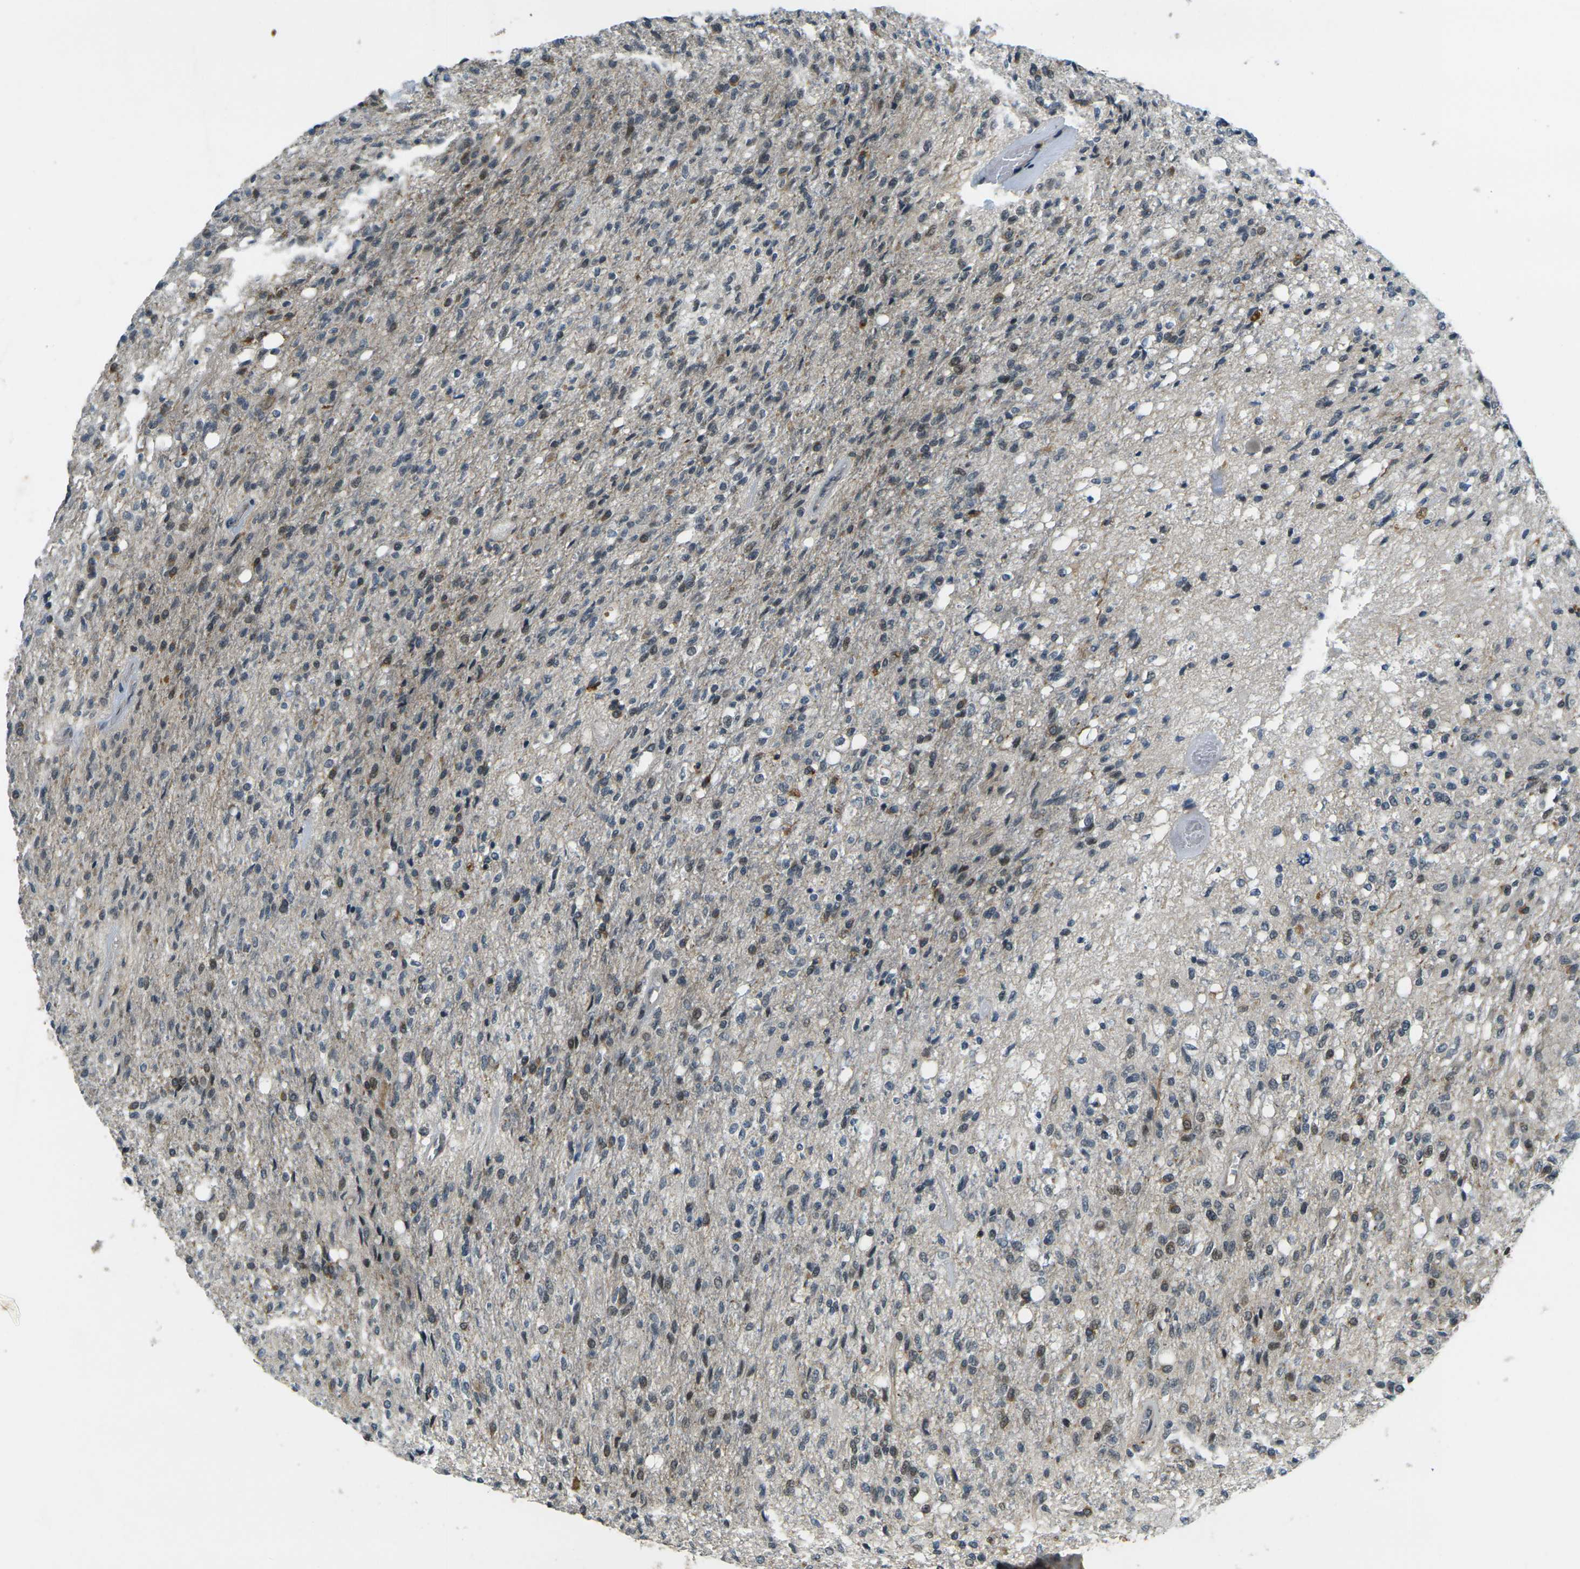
{"staining": {"intensity": "moderate", "quantity": "25%-75%", "location": "nuclear"}, "tissue": "glioma", "cell_type": "Tumor cells", "image_type": "cancer", "snomed": [{"axis": "morphology", "description": "Normal tissue, NOS"}, {"axis": "morphology", "description": "Glioma, malignant, High grade"}, {"axis": "topography", "description": "Cerebral cortex"}], "caption": "Immunohistochemistry (IHC) micrograph of human high-grade glioma (malignant) stained for a protein (brown), which exhibits medium levels of moderate nuclear staining in about 25%-75% of tumor cells.", "gene": "KCTD10", "patient": {"sex": "male", "age": 77}}